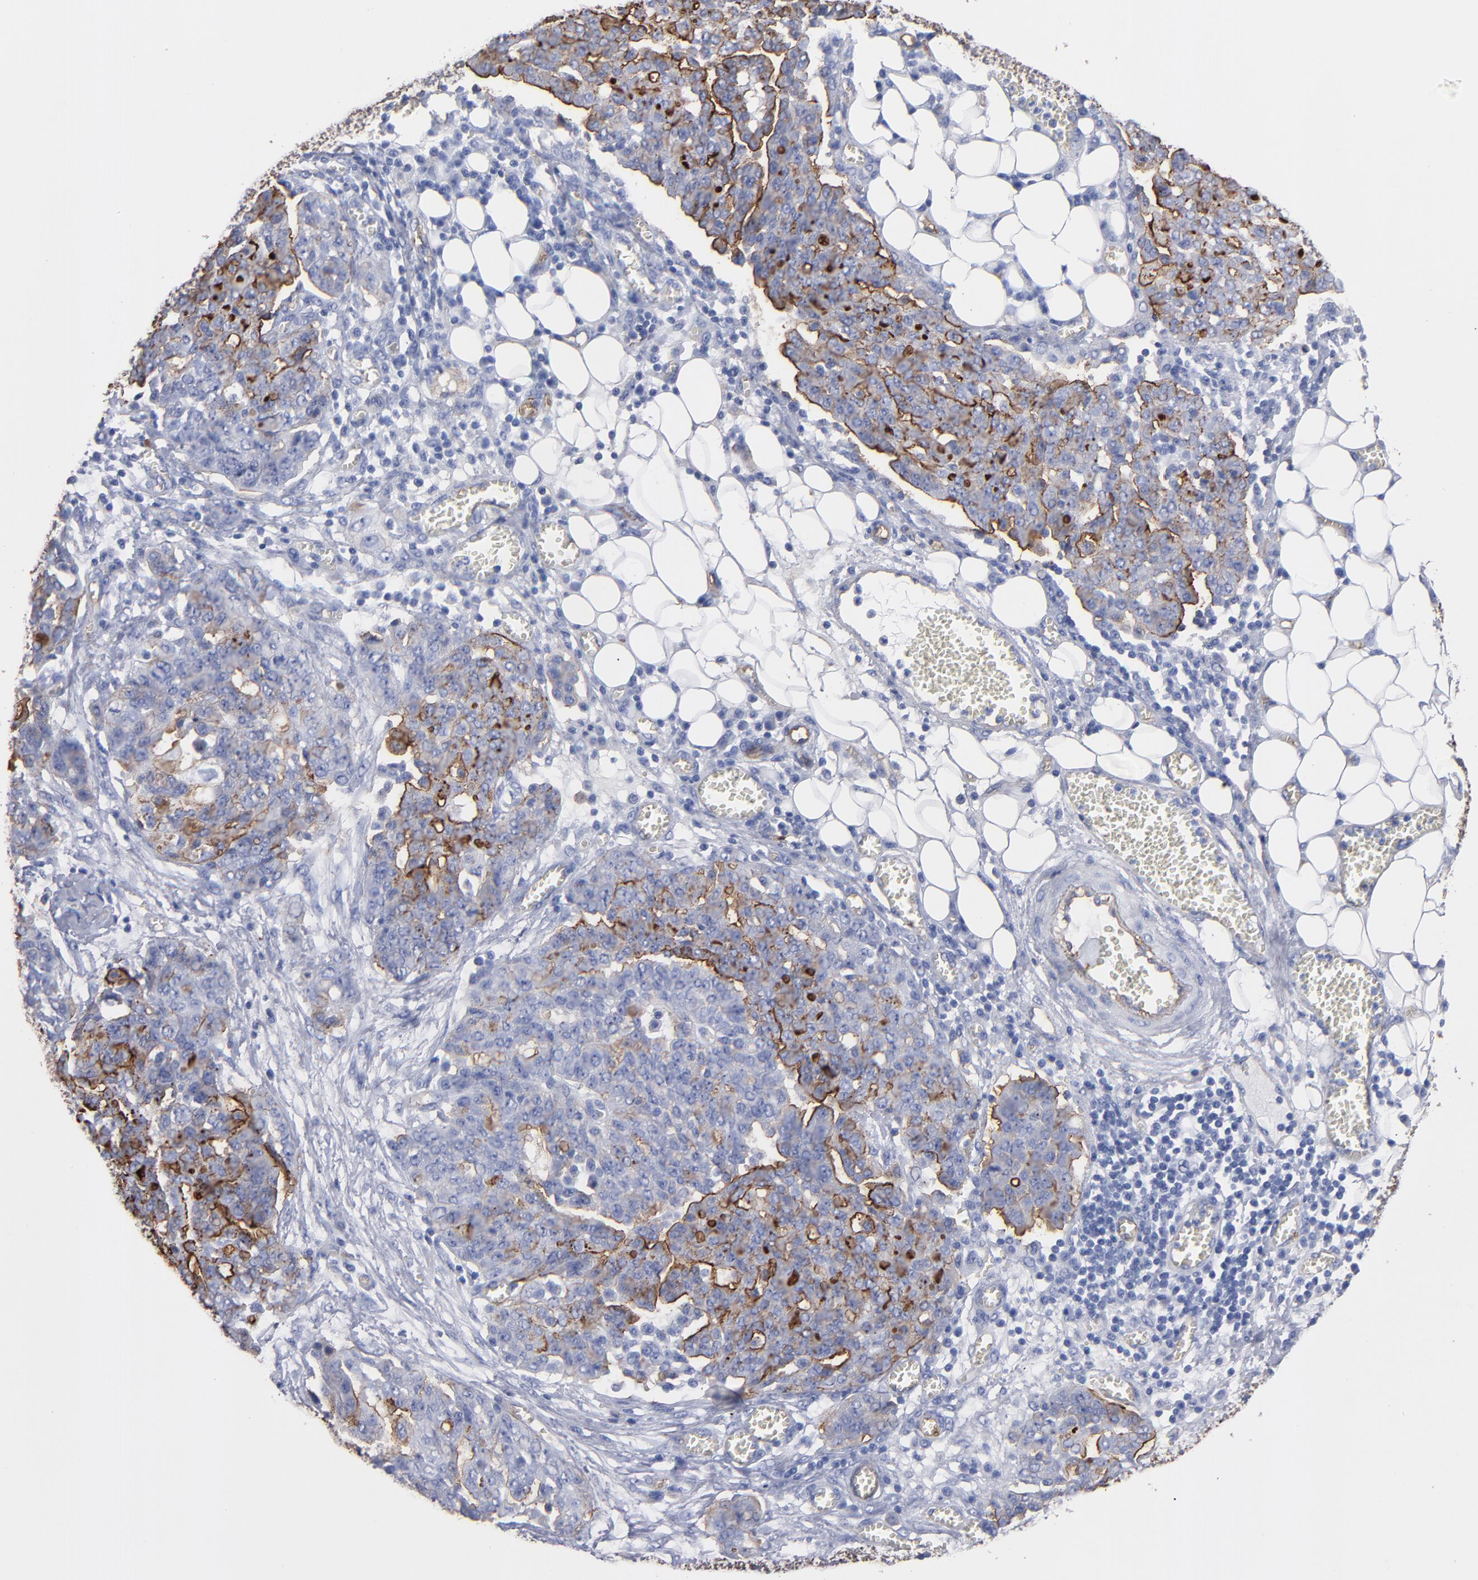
{"staining": {"intensity": "weak", "quantity": "25%-75%", "location": "cytoplasmic/membranous"}, "tissue": "ovarian cancer", "cell_type": "Tumor cells", "image_type": "cancer", "snomed": [{"axis": "morphology", "description": "Cystadenocarcinoma, serous, NOS"}, {"axis": "topography", "description": "Soft tissue"}, {"axis": "topography", "description": "Ovary"}], "caption": "Ovarian serous cystadenocarcinoma was stained to show a protein in brown. There is low levels of weak cytoplasmic/membranous staining in about 25%-75% of tumor cells.", "gene": "TM4SF1", "patient": {"sex": "female", "age": 57}}